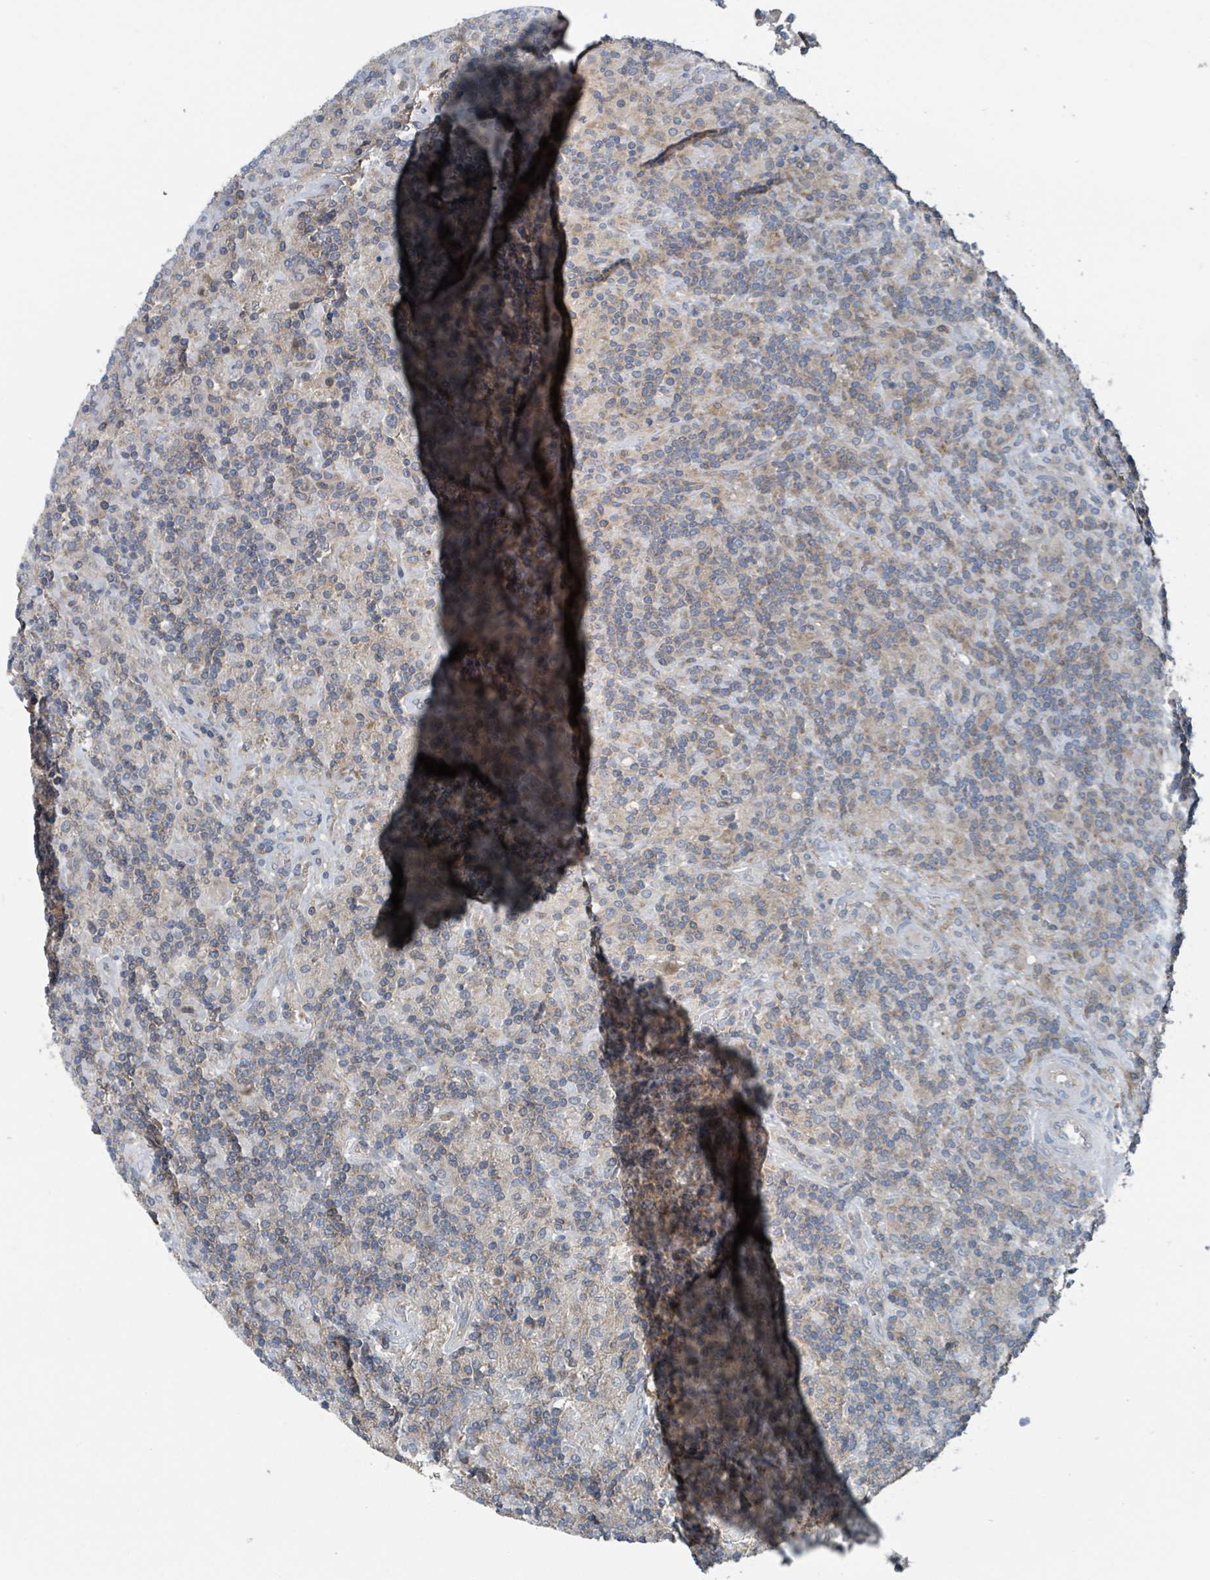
{"staining": {"intensity": "negative", "quantity": "none", "location": "none"}, "tissue": "lymphoma", "cell_type": "Tumor cells", "image_type": "cancer", "snomed": [{"axis": "morphology", "description": "Hodgkin's disease, NOS"}, {"axis": "topography", "description": "Lymph node"}], "caption": "Immunohistochemical staining of lymphoma exhibits no significant expression in tumor cells.", "gene": "ACBD4", "patient": {"sex": "male", "age": 70}}